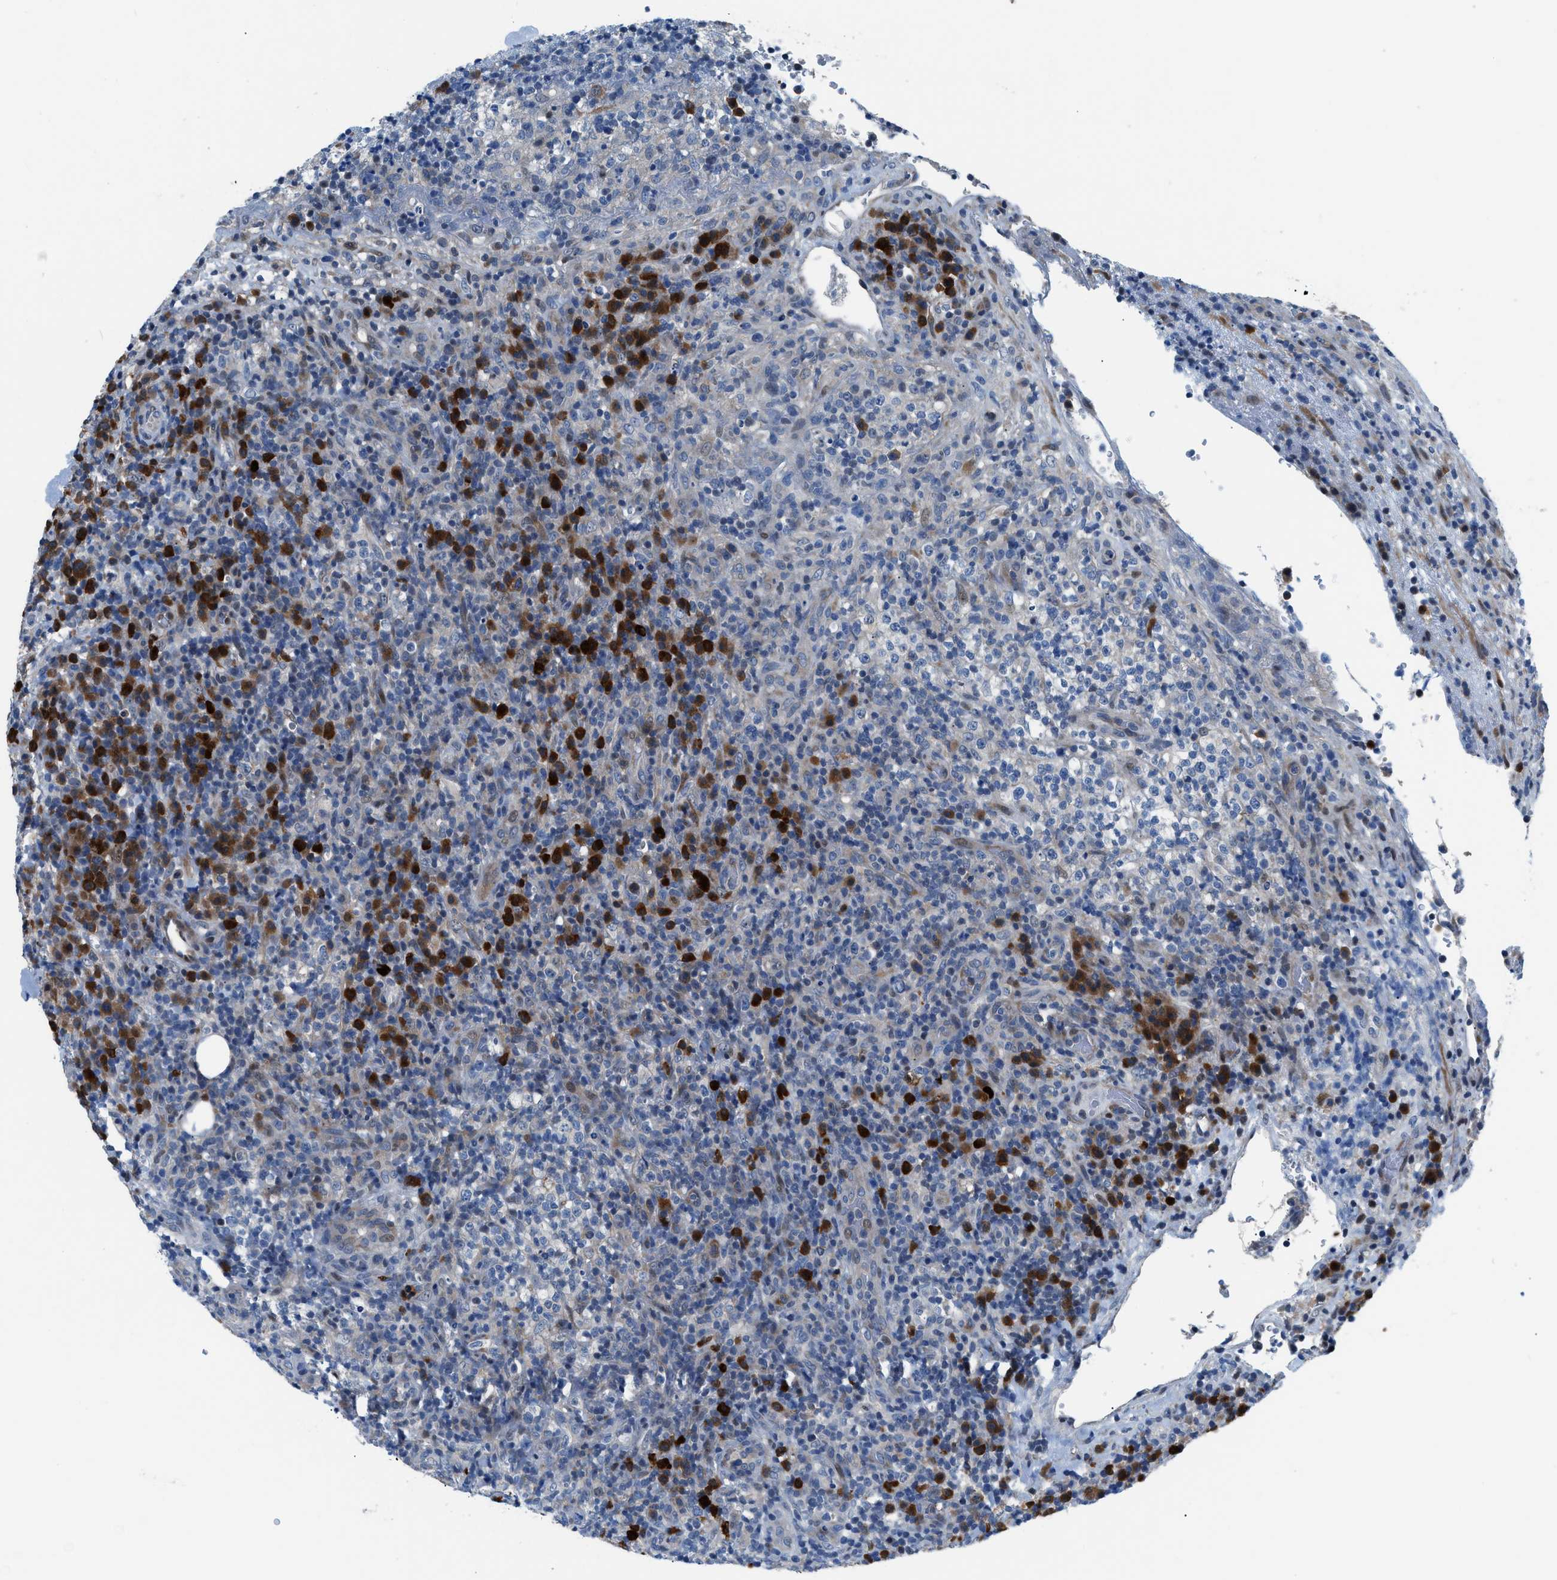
{"staining": {"intensity": "negative", "quantity": "none", "location": "none"}, "tissue": "lymphoma", "cell_type": "Tumor cells", "image_type": "cancer", "snomed": [{"axis": "morphology", "description": "Malignant lymphoma, non-Hodgkin's type, High grade"}, {"axis": "topography", "description": "Lymph node"}], "caption": "Lymphoma was stained to show a protein in brown. There is no significant positivity in tumor cells. (Stains: DAB (3,3'-diaminobenzidine) IHC with hematoxylin counter stain, Microscopy: brightfield microscopy at high magnification).", "gene": "UAP1", "patient": {"sex": "female", "age": 76}}